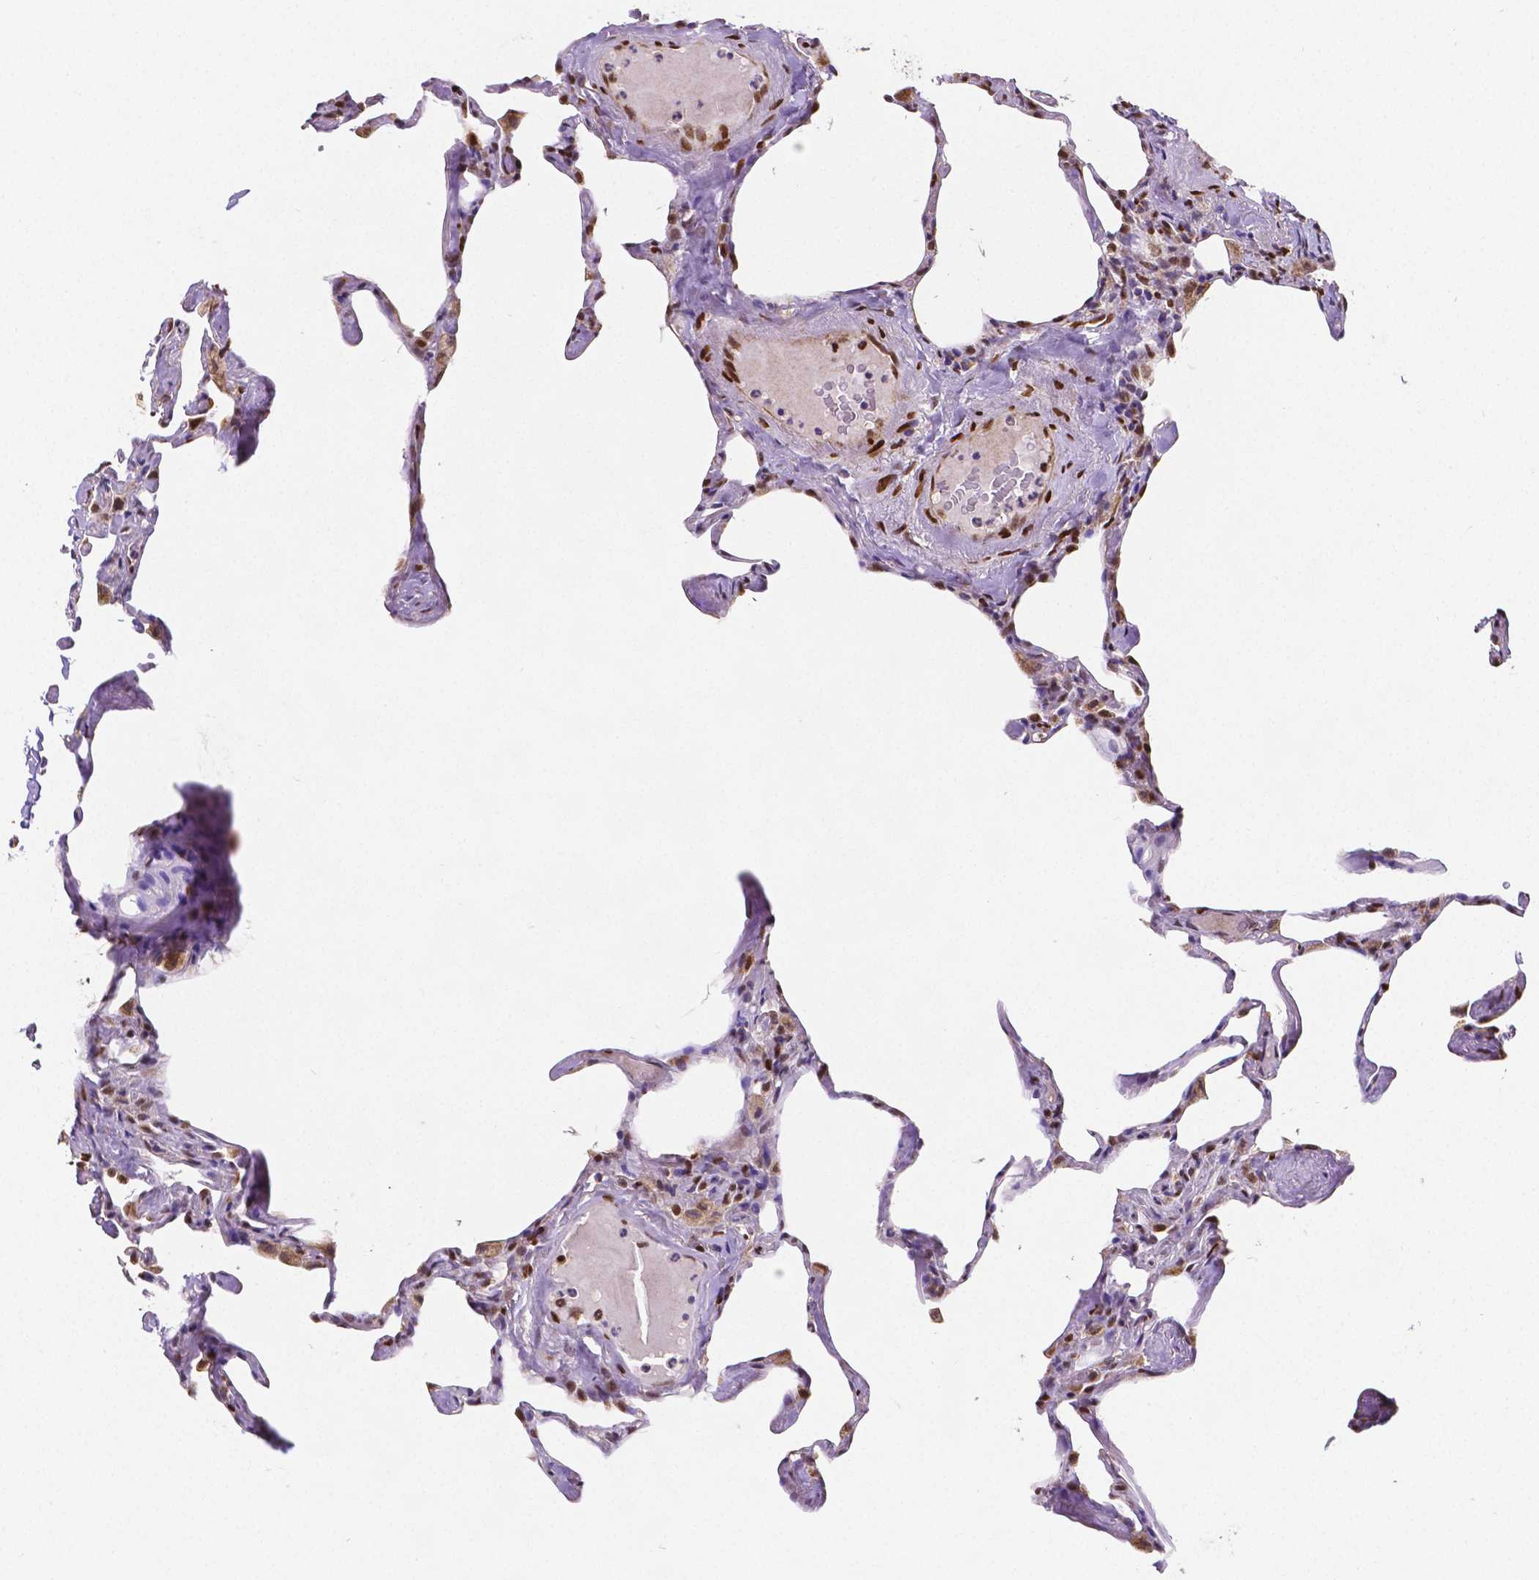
{"staining": {"intensity": "negative", "quantity": "none", "location": "none"}, "tissue": "lung", "cell_type": "Alveolar cells", "image_type": "normal", "snomed": [{"axis": "morphology", "description": "Normal tissue, NOS"}, {"axis": "topography", "description": "Lung"}], "caption": "Alveolar cells show no significant expression in benign lung.", "gene": "MEF2C", "patient": {"sex": "male", "age": 65}}